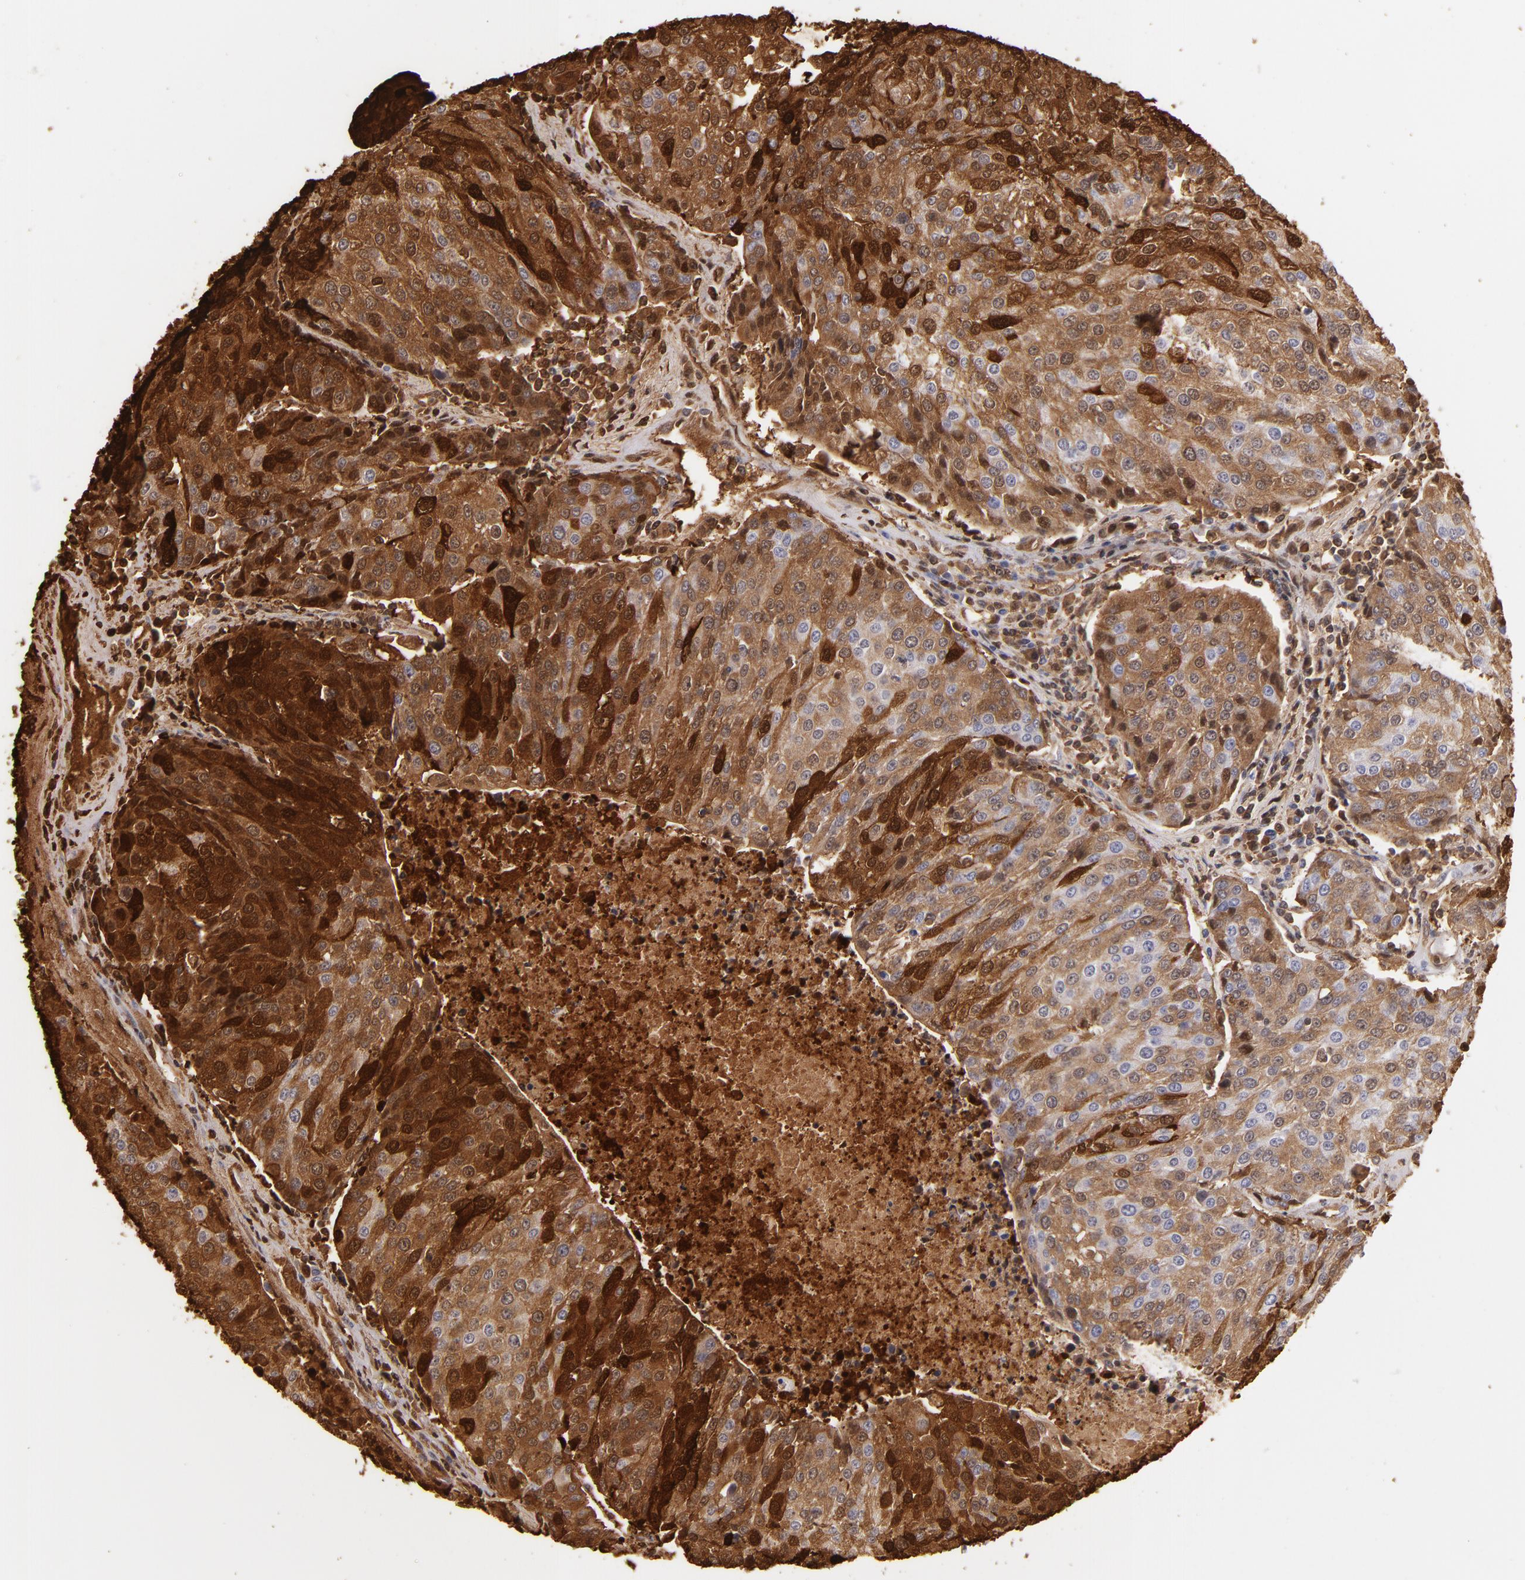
{"staining": {"intensity": "strong", "quantity": ">75%", "location": "cytoplasmic/membranous,nuclear"}, "tissue": "urothelial cancer", "cell_type": "Tumor cells", "image_type": "cancer", "snomed": [{"axis": "morphology", "description": "Urothelial carcinoma, High grade"}, {"axis": "topography", "description": "Urinary bladder"}], "caption": "Urothelial carcinoma (high-grade) was stained to show a protein in brown. There is high levels of strong cytoplasmic/membranous and nuclear positivity in approximately >75% of tumor cells.", "gene": "S100A2", "patient": {"sex": "female", "age": 85}}